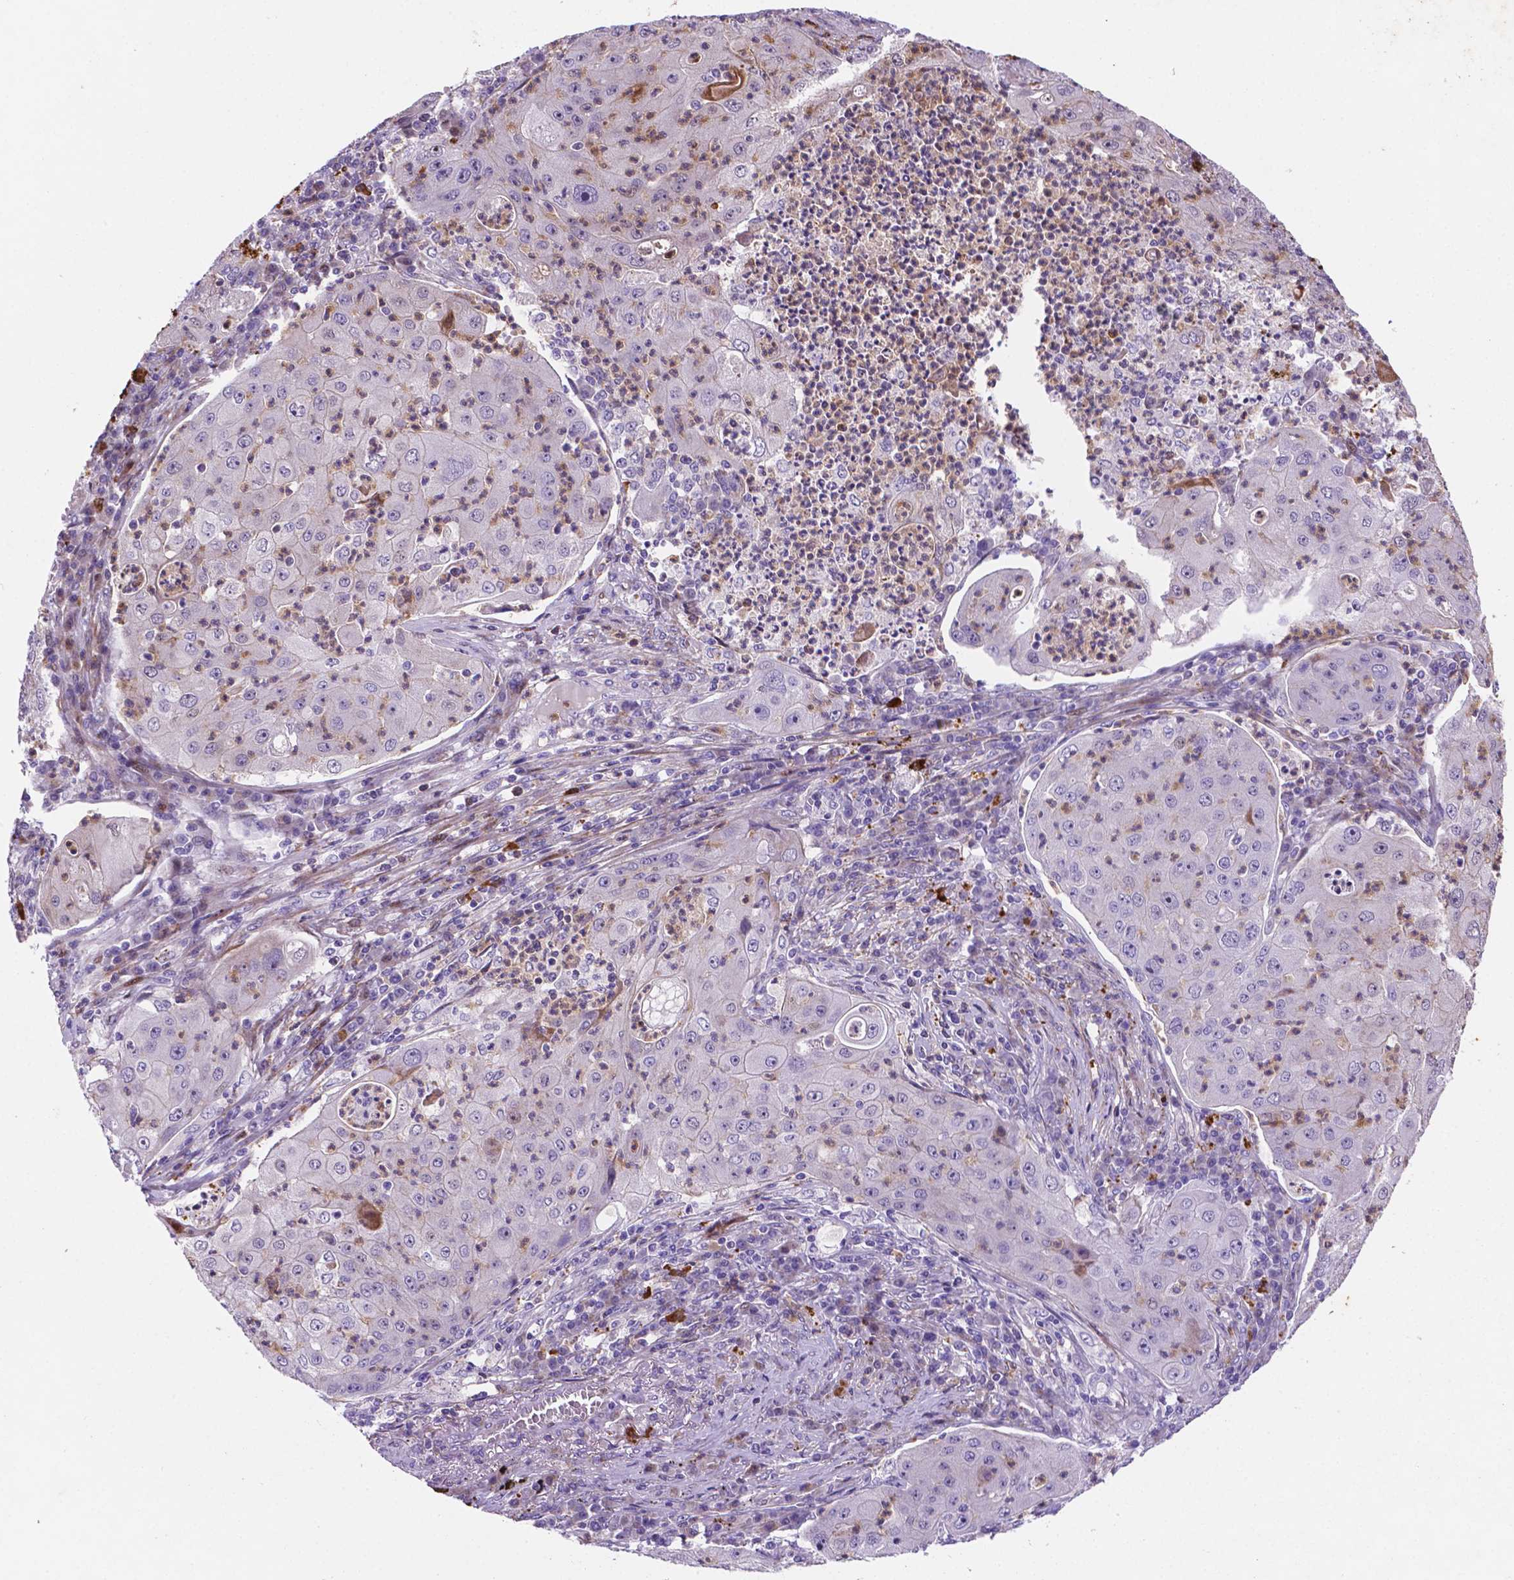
{"staining": {"intensity": "negative", "quantity": "none", "location": "none"}, "tissue": "lung cancer", "cell_type": "Tumor cells", "image_type": "cancer", "snomed": [{"axis": "morphology", "description": "Squamous cell carcinoma, NOS"}, {"axis": "topography", "description": "Lung"}], "caption": "DAB immunohistochemical staining of human lung squamous cell carcinoma shows no significant positivity in tumor cells.", "gene": "TM4SF20", "patient": {"sex": "female", "age": 59}}